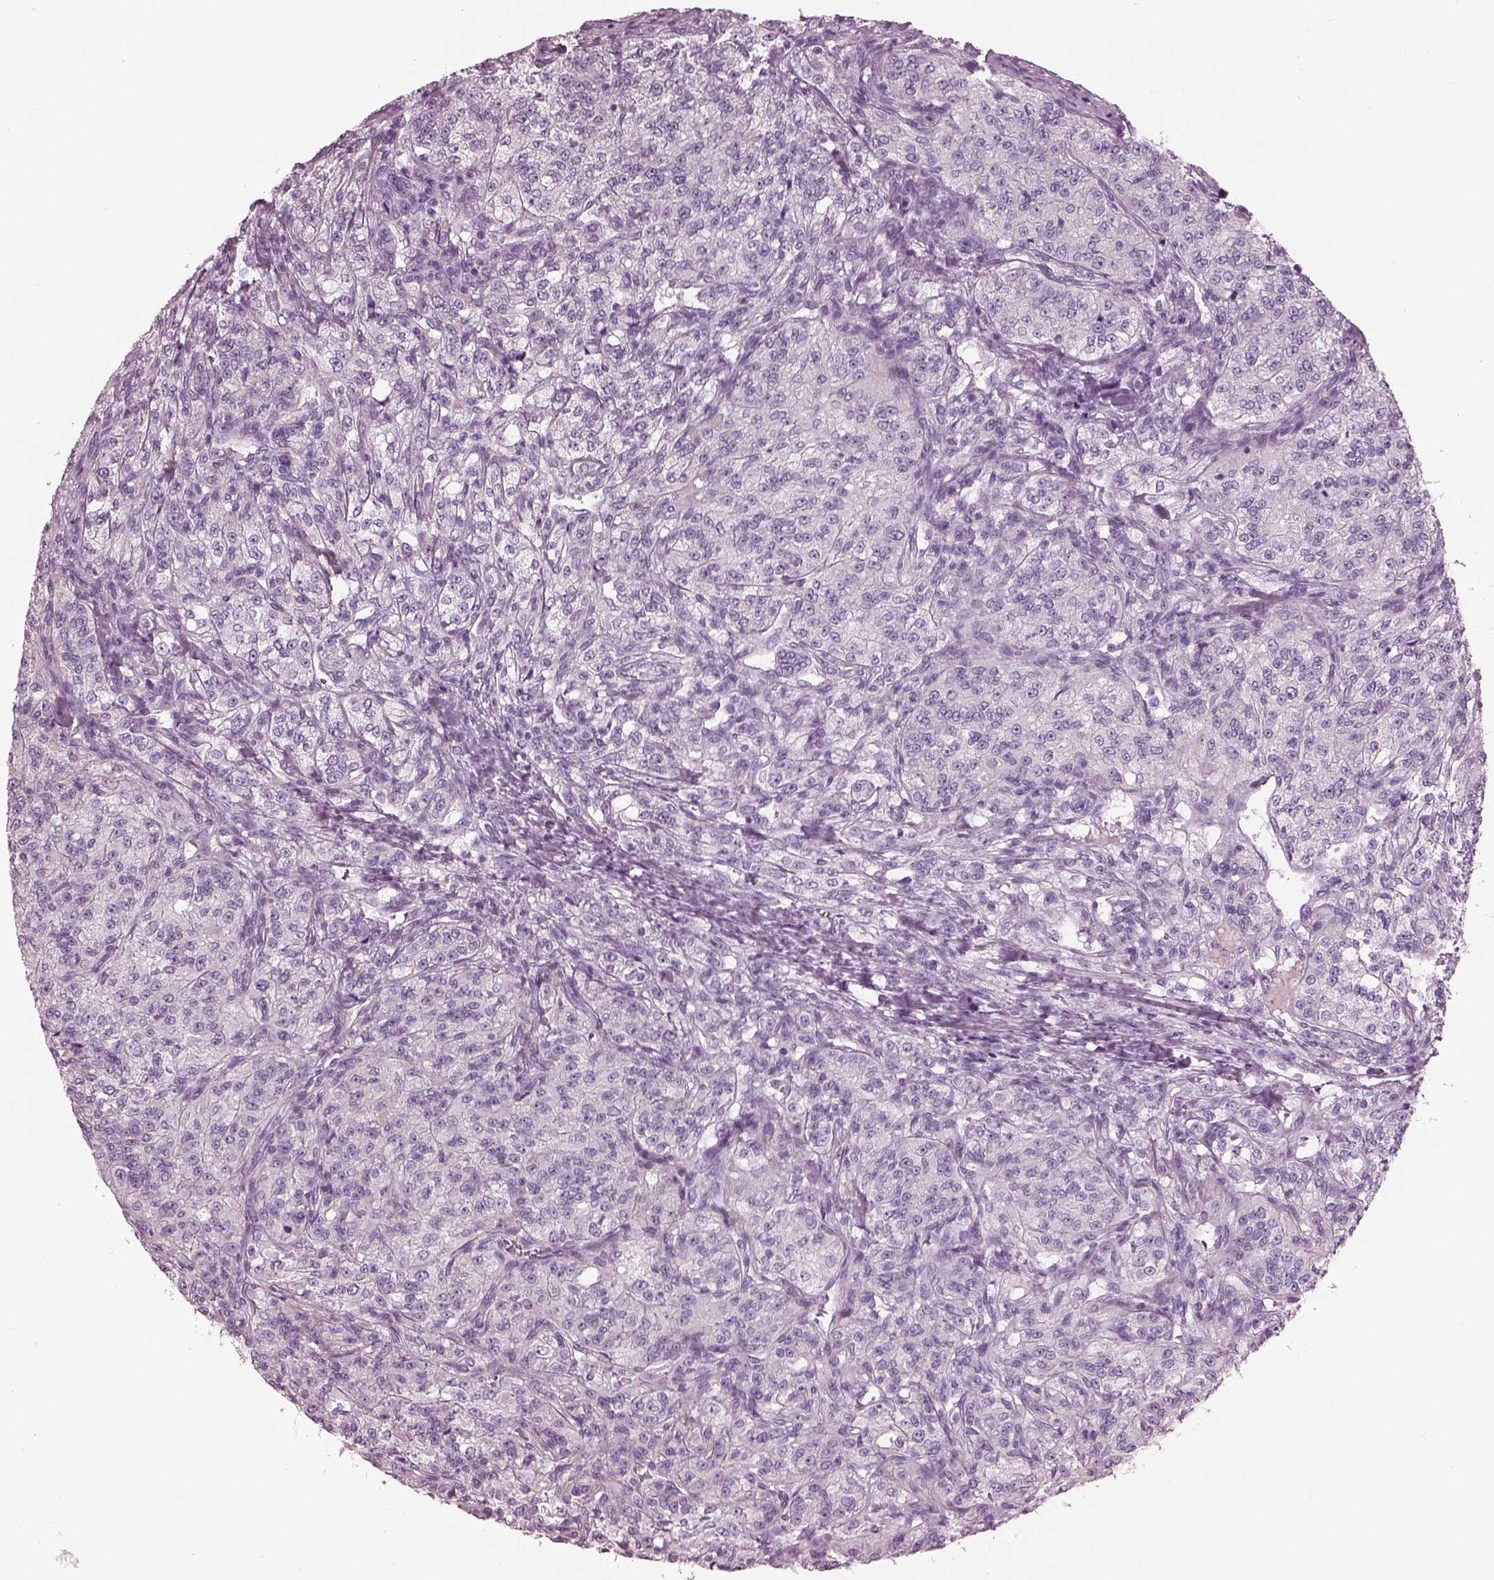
{"staining": {"intensity": "negative", "quantity": "none", "location": "none"}, "tissue": "renal cancer", "cell_type": "Tumor cells", "image_type": "cancer", "snomed": [{"axis": "morphology", "description": "Adenocarcinoma, NOS"}, {"axis": "topography", "description": "Kidney"}], "caption": "DAB immunohistochemical staining of human adenocarcinoma (renal) demonstrates no significant staining in tumor cells. (Brightfield microscopy of DAB immunohistochemistry at high magnification).", "gene": "HYDIN", "patient": {"sex": "female", "age": 63}}